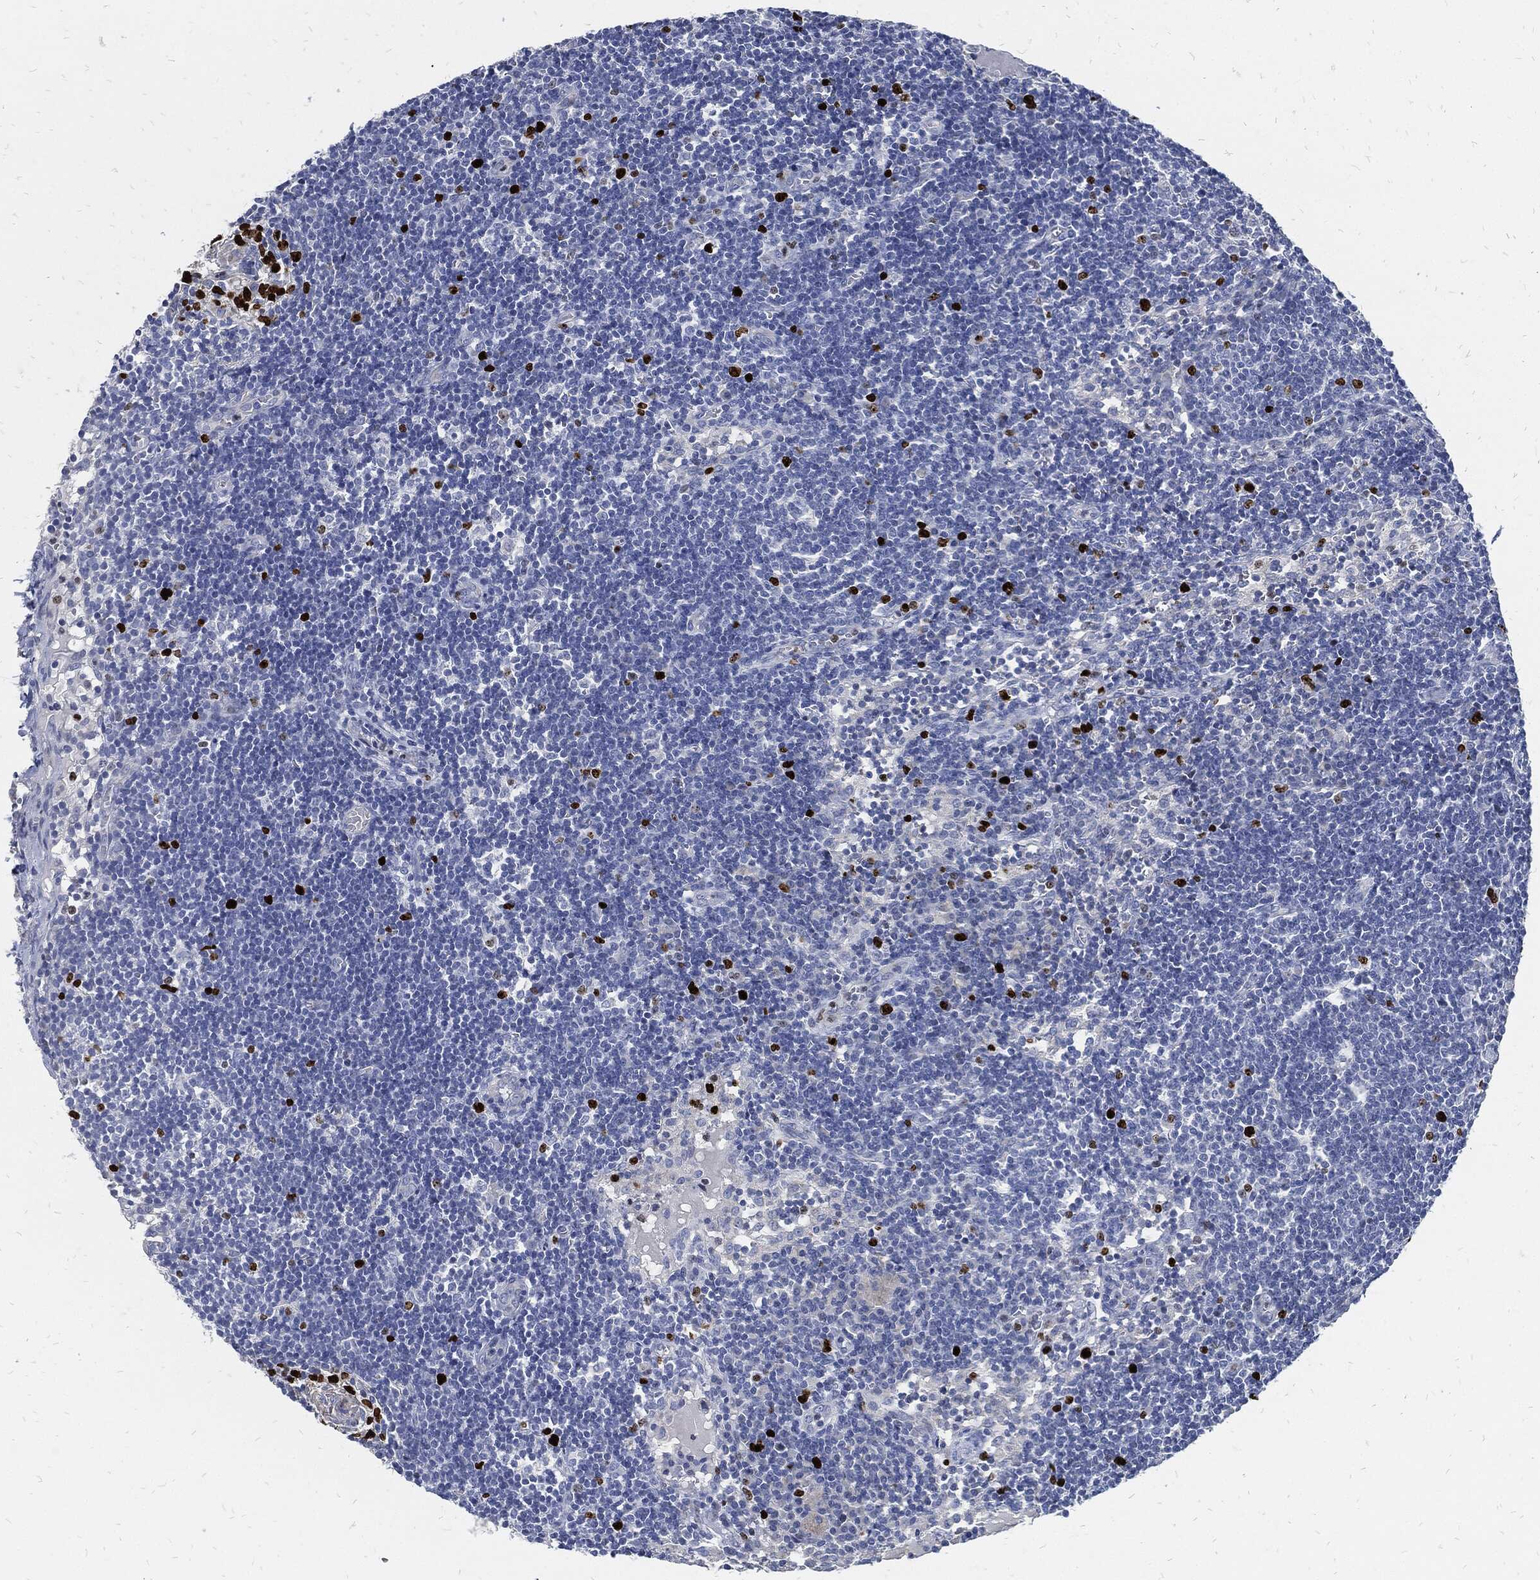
{"staining": {"intensity": "strong", "quantity": ">75%", "location": "nuclear"}, "tissue": "lymph node", "cell_type": "Germinal center cells", "image_type": "normal", "snomed": [{"axis": "morphology", "description": "Normal tissue, NOS"}, {"axis": "morphology", "description": "Adenocarcinoma, NOS"}, {"axis": "topography", "description": "Lymph node"}, {"axis": "topography", "description": "Pancreas"}], "caption": "Protein expression analysis of benign lymph node reveals strong nuclear positivity in about >75% of germinal center cells. (Stains: DAB (3,3'-diaminobenzidine) in brown, nuclei in blue, Microscopy: brightfield microscopy at high magnification).", "gene": "MKI67", "patient": {"sex": "female", "age": 58}}